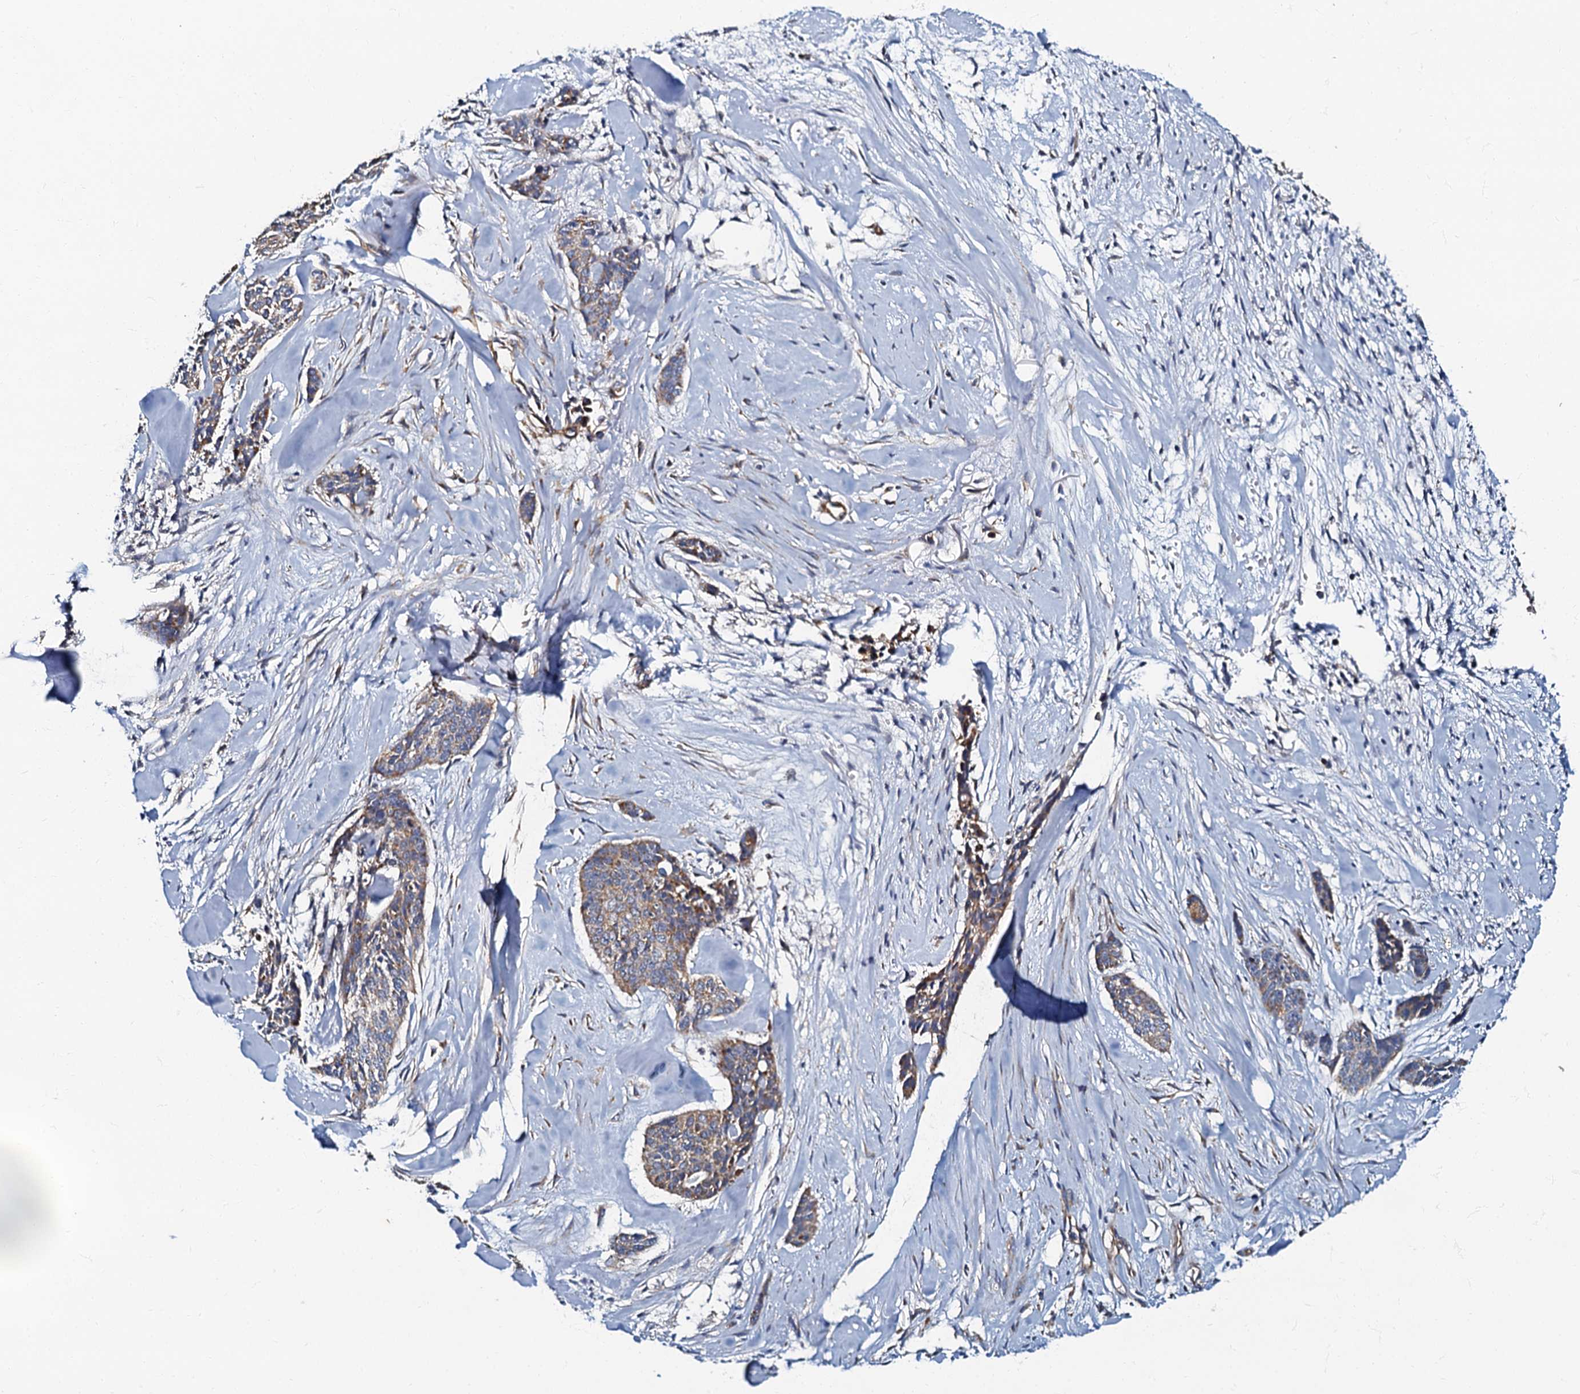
{"staining": {"intensity": "moderate", "quantity": "<25%", "location": "cytoplasmic/membranous"}, "tissue": "skin cancer", "cell_type": "Tumor cells", "image_type": "cancer", "snomed": [{"axis": "morphology", "description": "Basal cell carcinoma"}, {"axis": "topography", "description": "Skin"}], "caption": "Protein analysis of basal cell carcinoma (skin) tissue displays moderate cytoplasmic/membranous staining in approximately <25% of tumor cells. The staining was performed using DAB to visualize the protein expression in brown, while the nuclei were stained in blue with hematoxylin (Magnification: 20x).", "gene": "NDUFA12", "patient": {"sex": "female", "age": 64}}